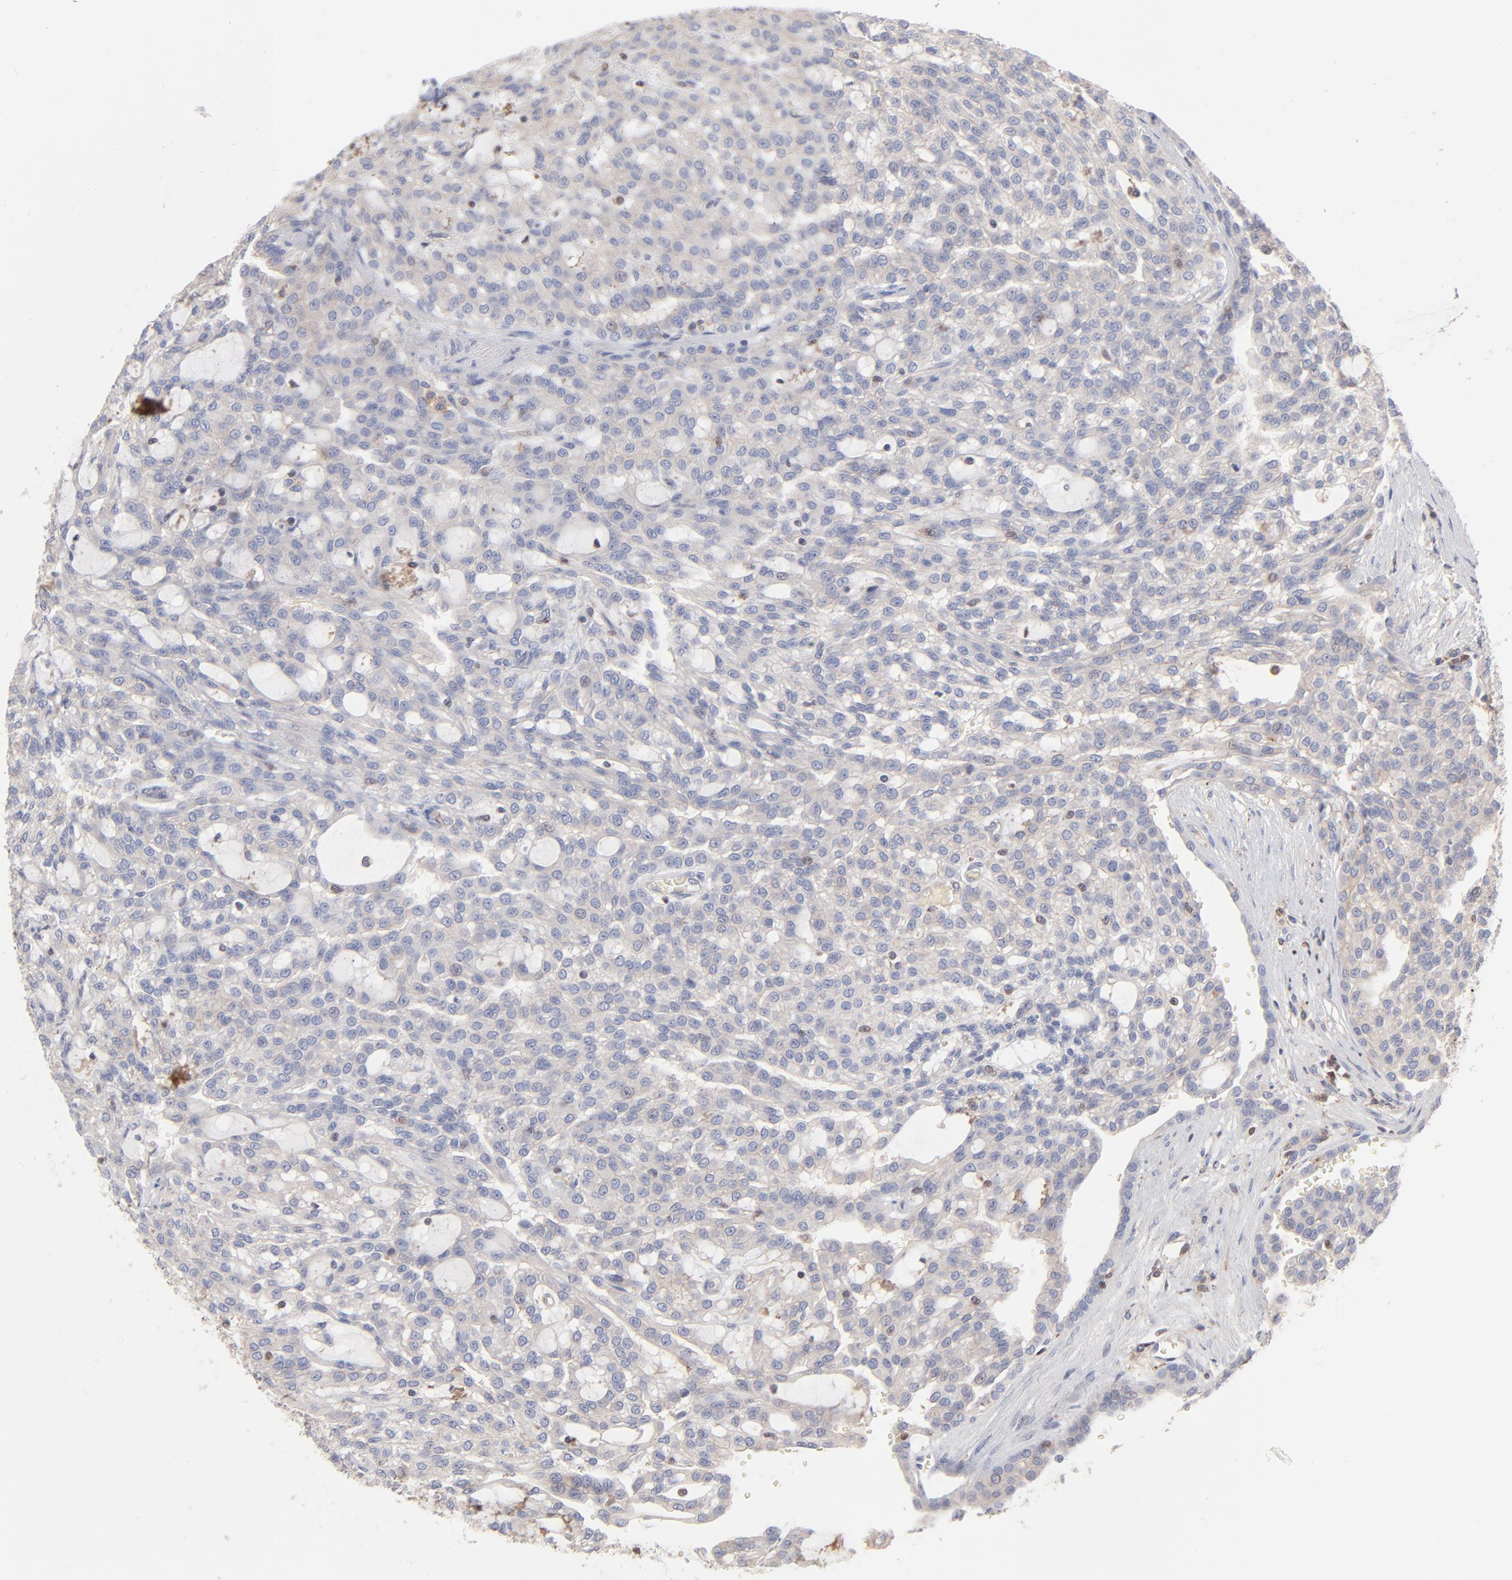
{"staining": {"intensity": "negative", "quantity": "none", "location": "none"}, "tissue": "renal cancer", "cell_type": "Tumor cells", "image_type": "cancer", "snomed": [{"axis": "morphology", "description": "Adenocarcinoma, NOS"}, {"axis": "topography", "description": "Kidney"}], "caption": "Tumor cells are negative for brown protein staining in adenocarcinoma (renal).", "gene": "ARHGEF6", "patient": {"sex": "male", "age": 63}}